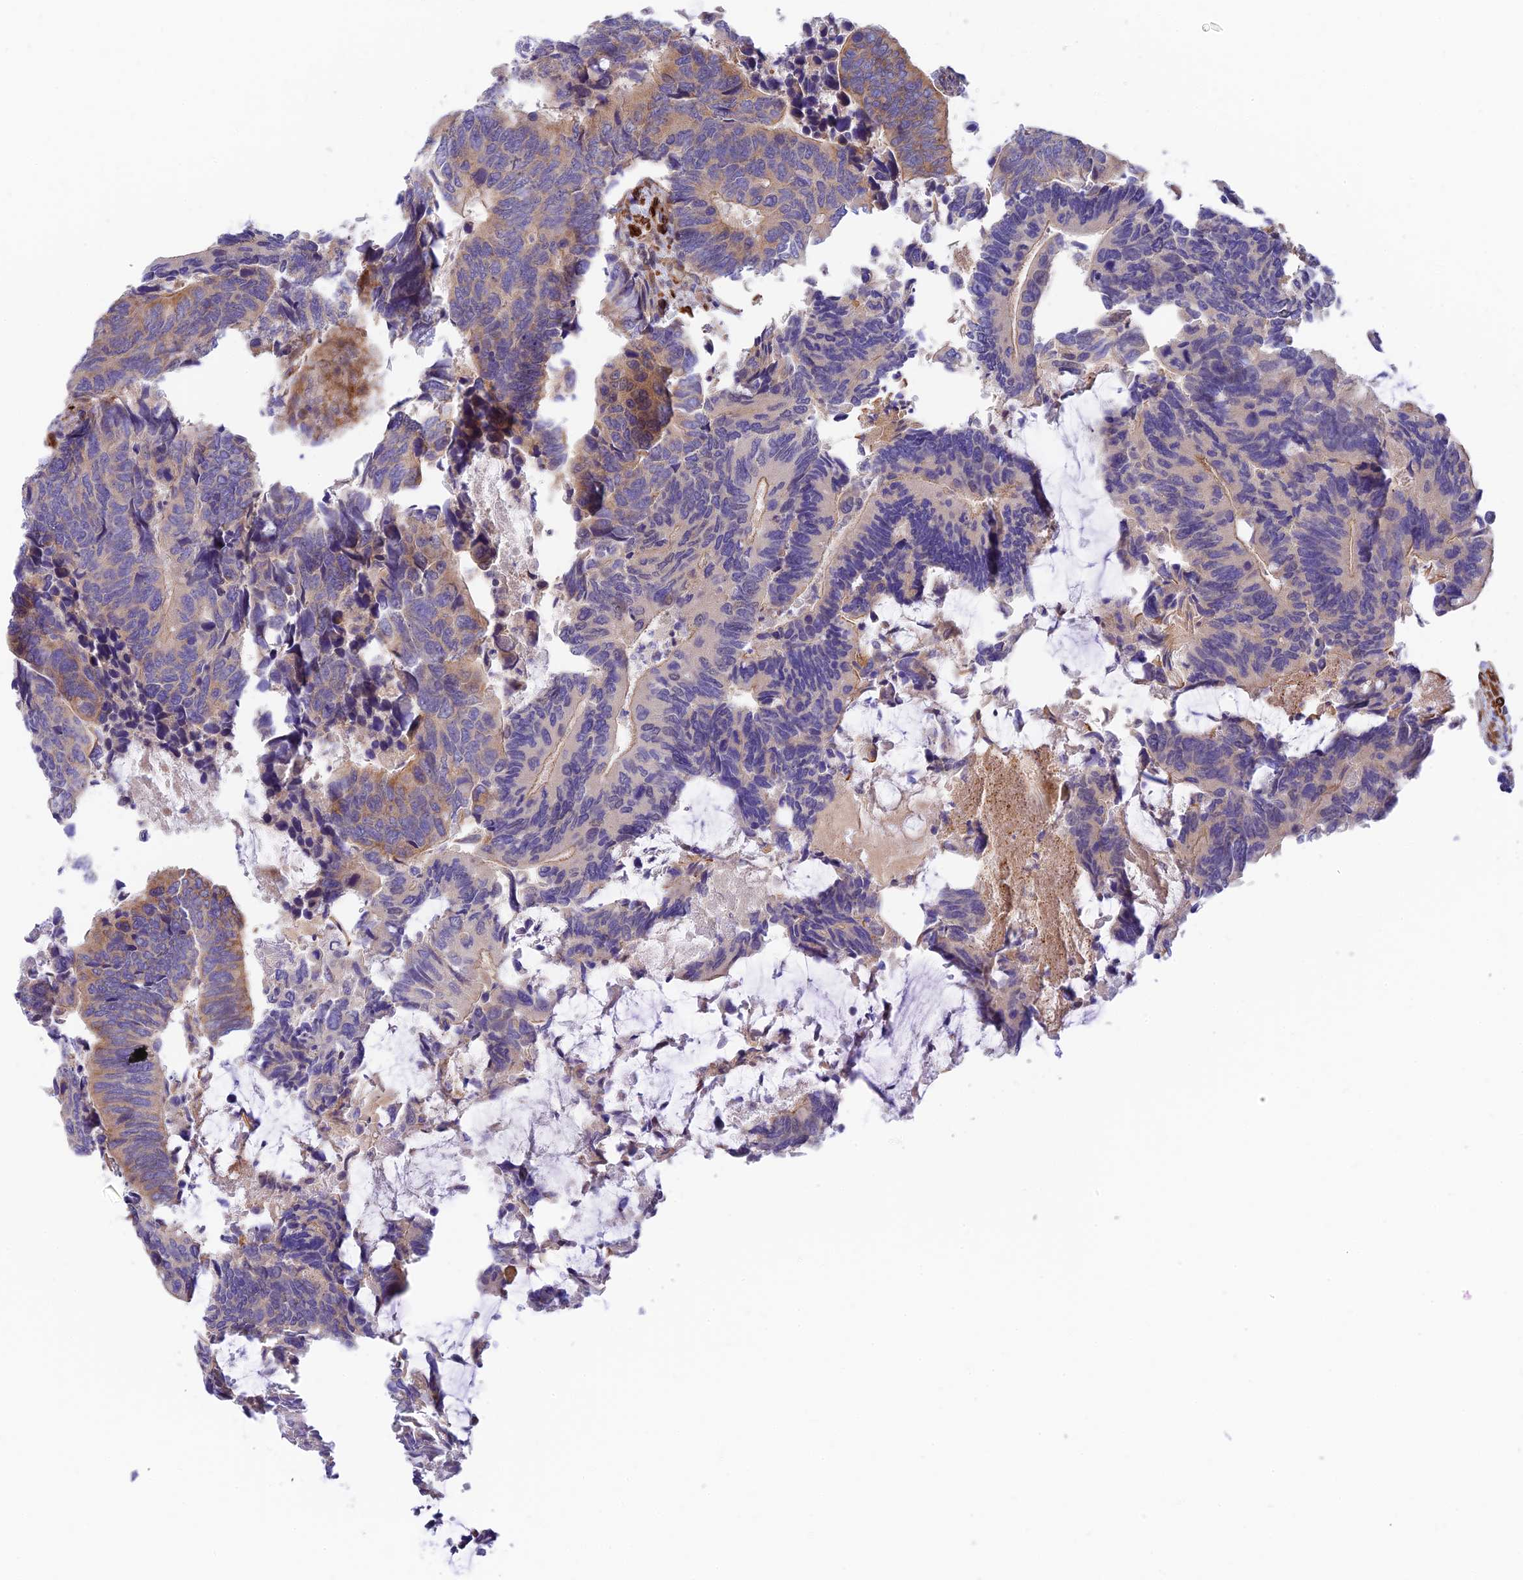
{"staining": {"intensity": "weak", "quantity": "25%-75%", "location": "cytoplasmic/membranous"}, "tissue": "colorectal cancer", "cell_type": "Tumor cells", "image_type": "cancer", "snomed": [{"axis": "morphology", "description": "Adenocarcinoma, NOS"}, {"axis": "topography", "description": "Colon"}], "caption": "Human colorectal adenocarcinoma stained with a protein marker reveals weak staining in tumor cells.", "gene": "ANKRD50", "patient": {"sex": "male", "age": 87}}